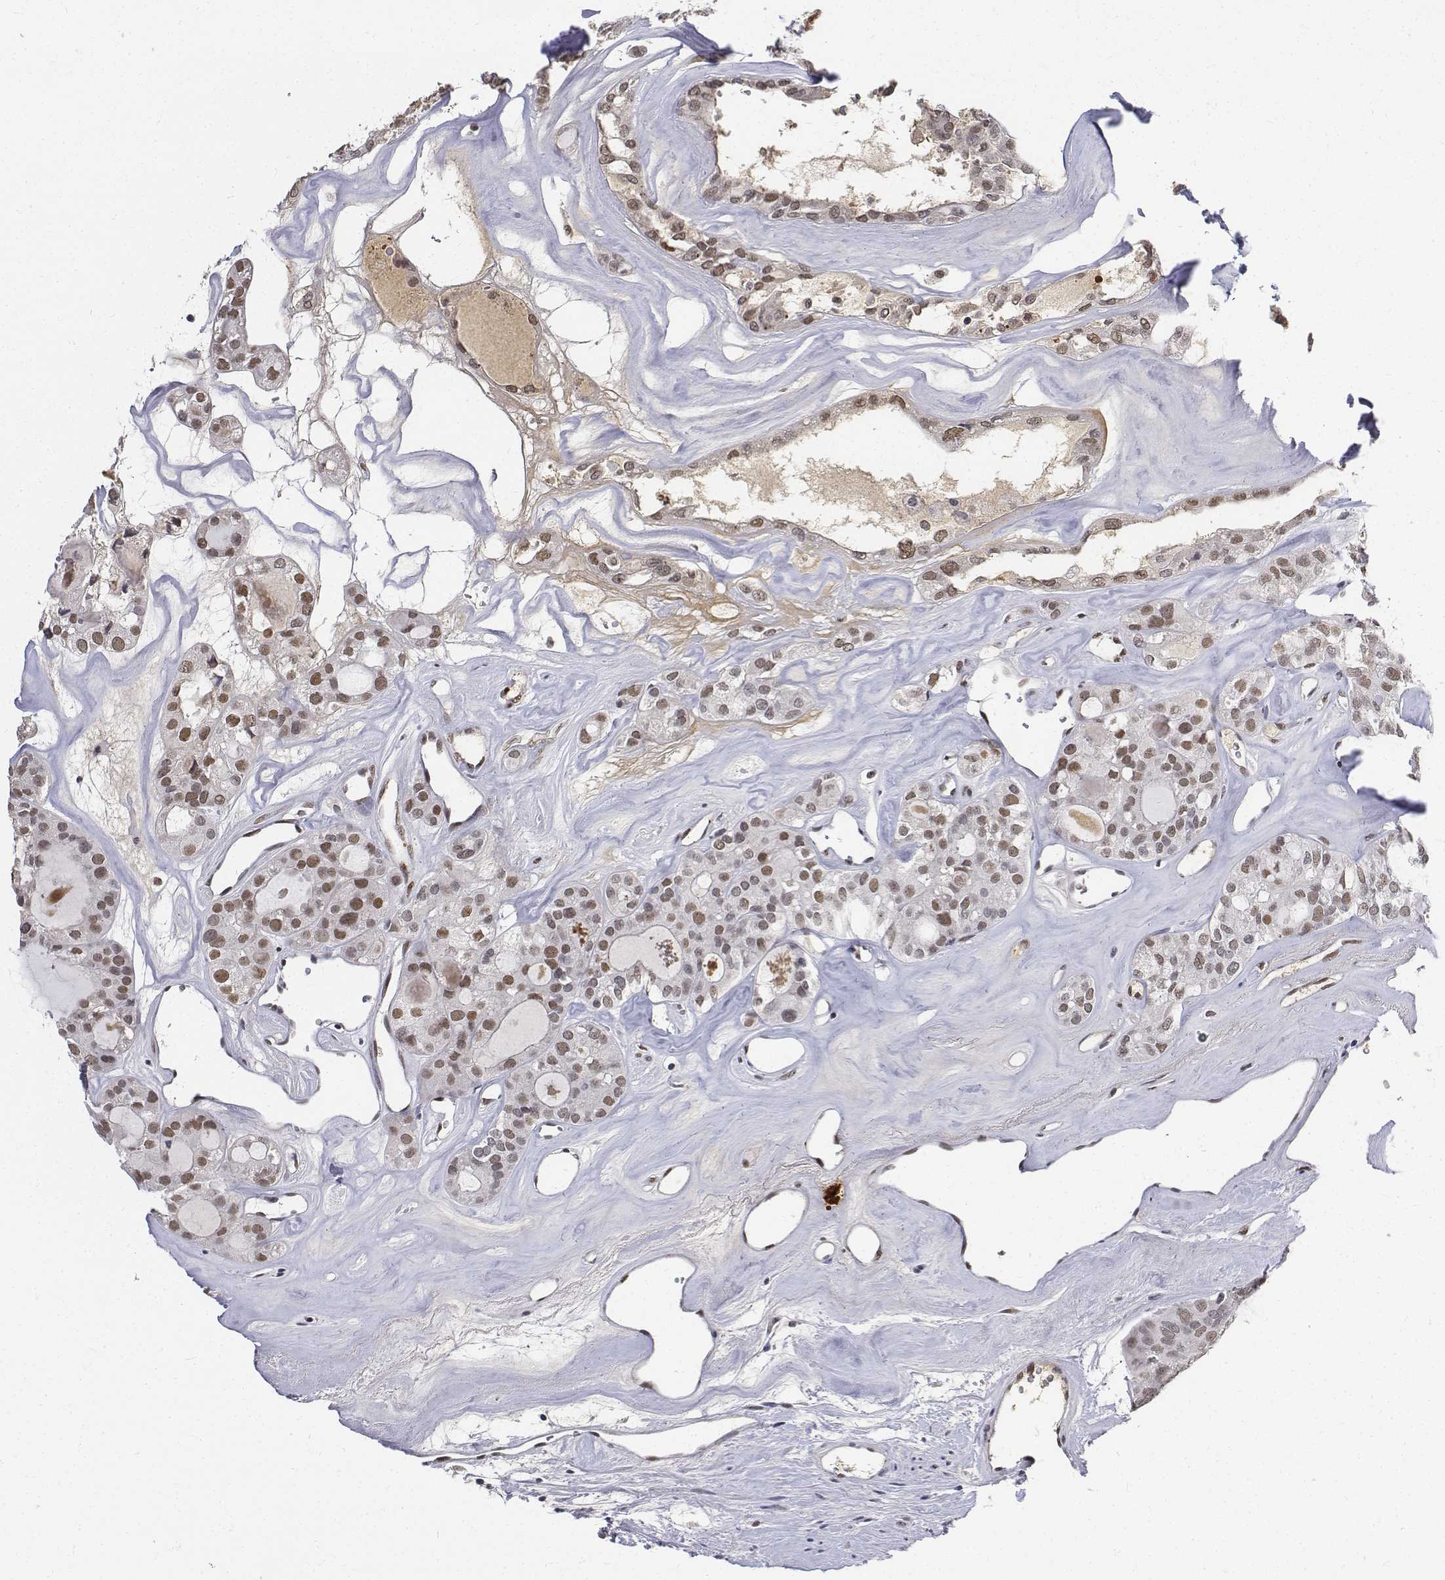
{"staining": {"intensity": "moderate", "quantity": "<25%", "location": "nuclear"}, "tissue": "thyroid cancer", "cell_type": "Tumor cells", "image_type": "cancer", "snomed": [{"axis": "morphology", "description": "Follicular adenoma carcinoma, NOS"}, {"axis": "topography", "description": "Thyroid gland"}], "caption": "Moderate nuclear positivity for a protein is present in about <25% of tumor cells of thyroid follicular adenoma carcinoma using IHC.", "gene": "ATRX", "patient": {"sex": "male", "age": 75}}